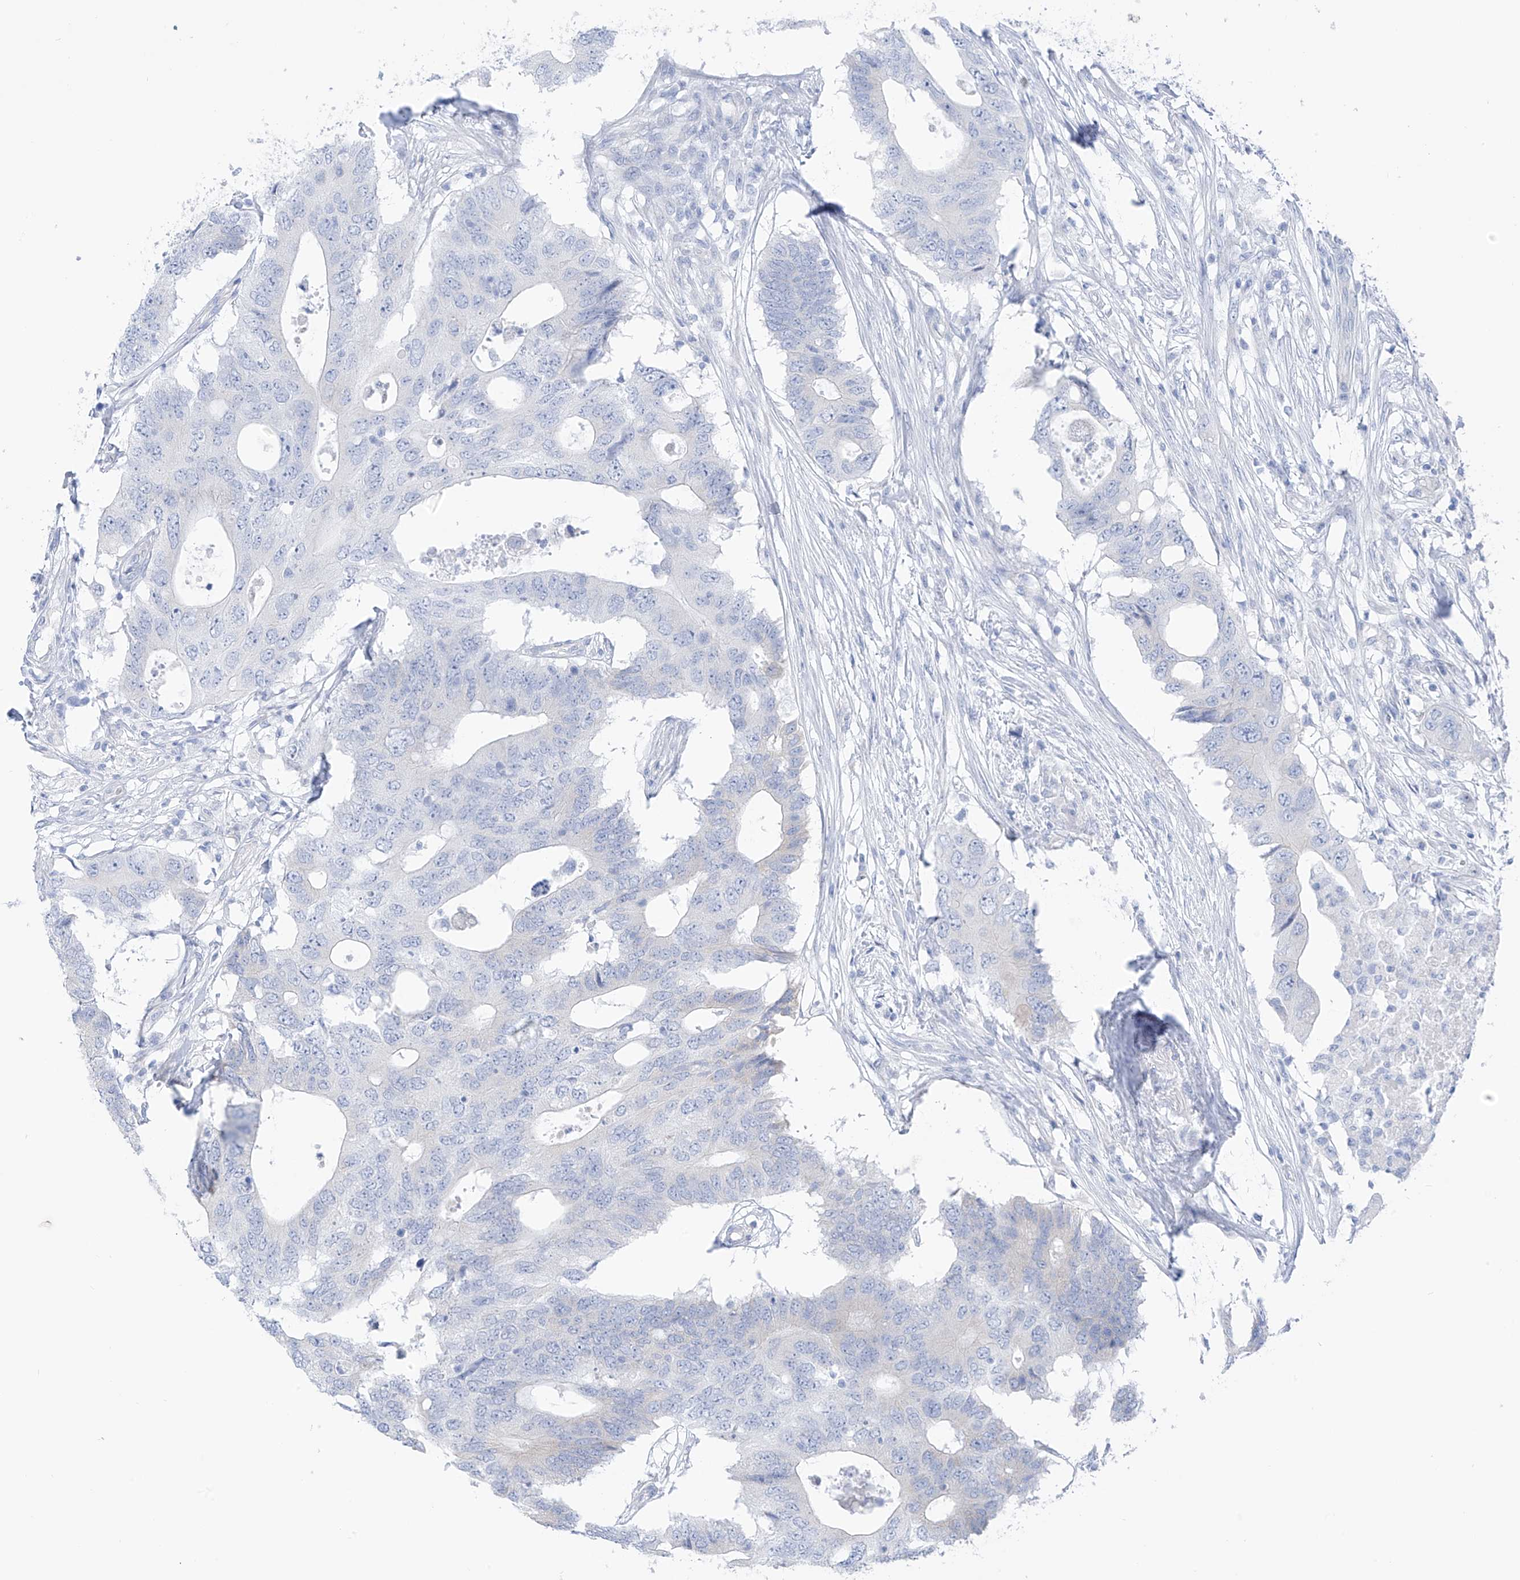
{"staining": {"intensity": "negative", "quantity": "none", "location": "none"}, "tissue": "colorectal cancer", "cell_type": "Tumor cells", "image_type": "cancer", "snomed": [{"axis": "morphology", "description": "Adenocarcinoma, NOS"}, {"axis": "topography", "description": "Colon"}], "caption": "DAB (3,3'-diaminobenzidine) immunohistochemical staining of human colorectal cancer displays no significant staining in tumor cells.", "gene": "RCN2", "patient": {"sex": "male", "age": 71}}